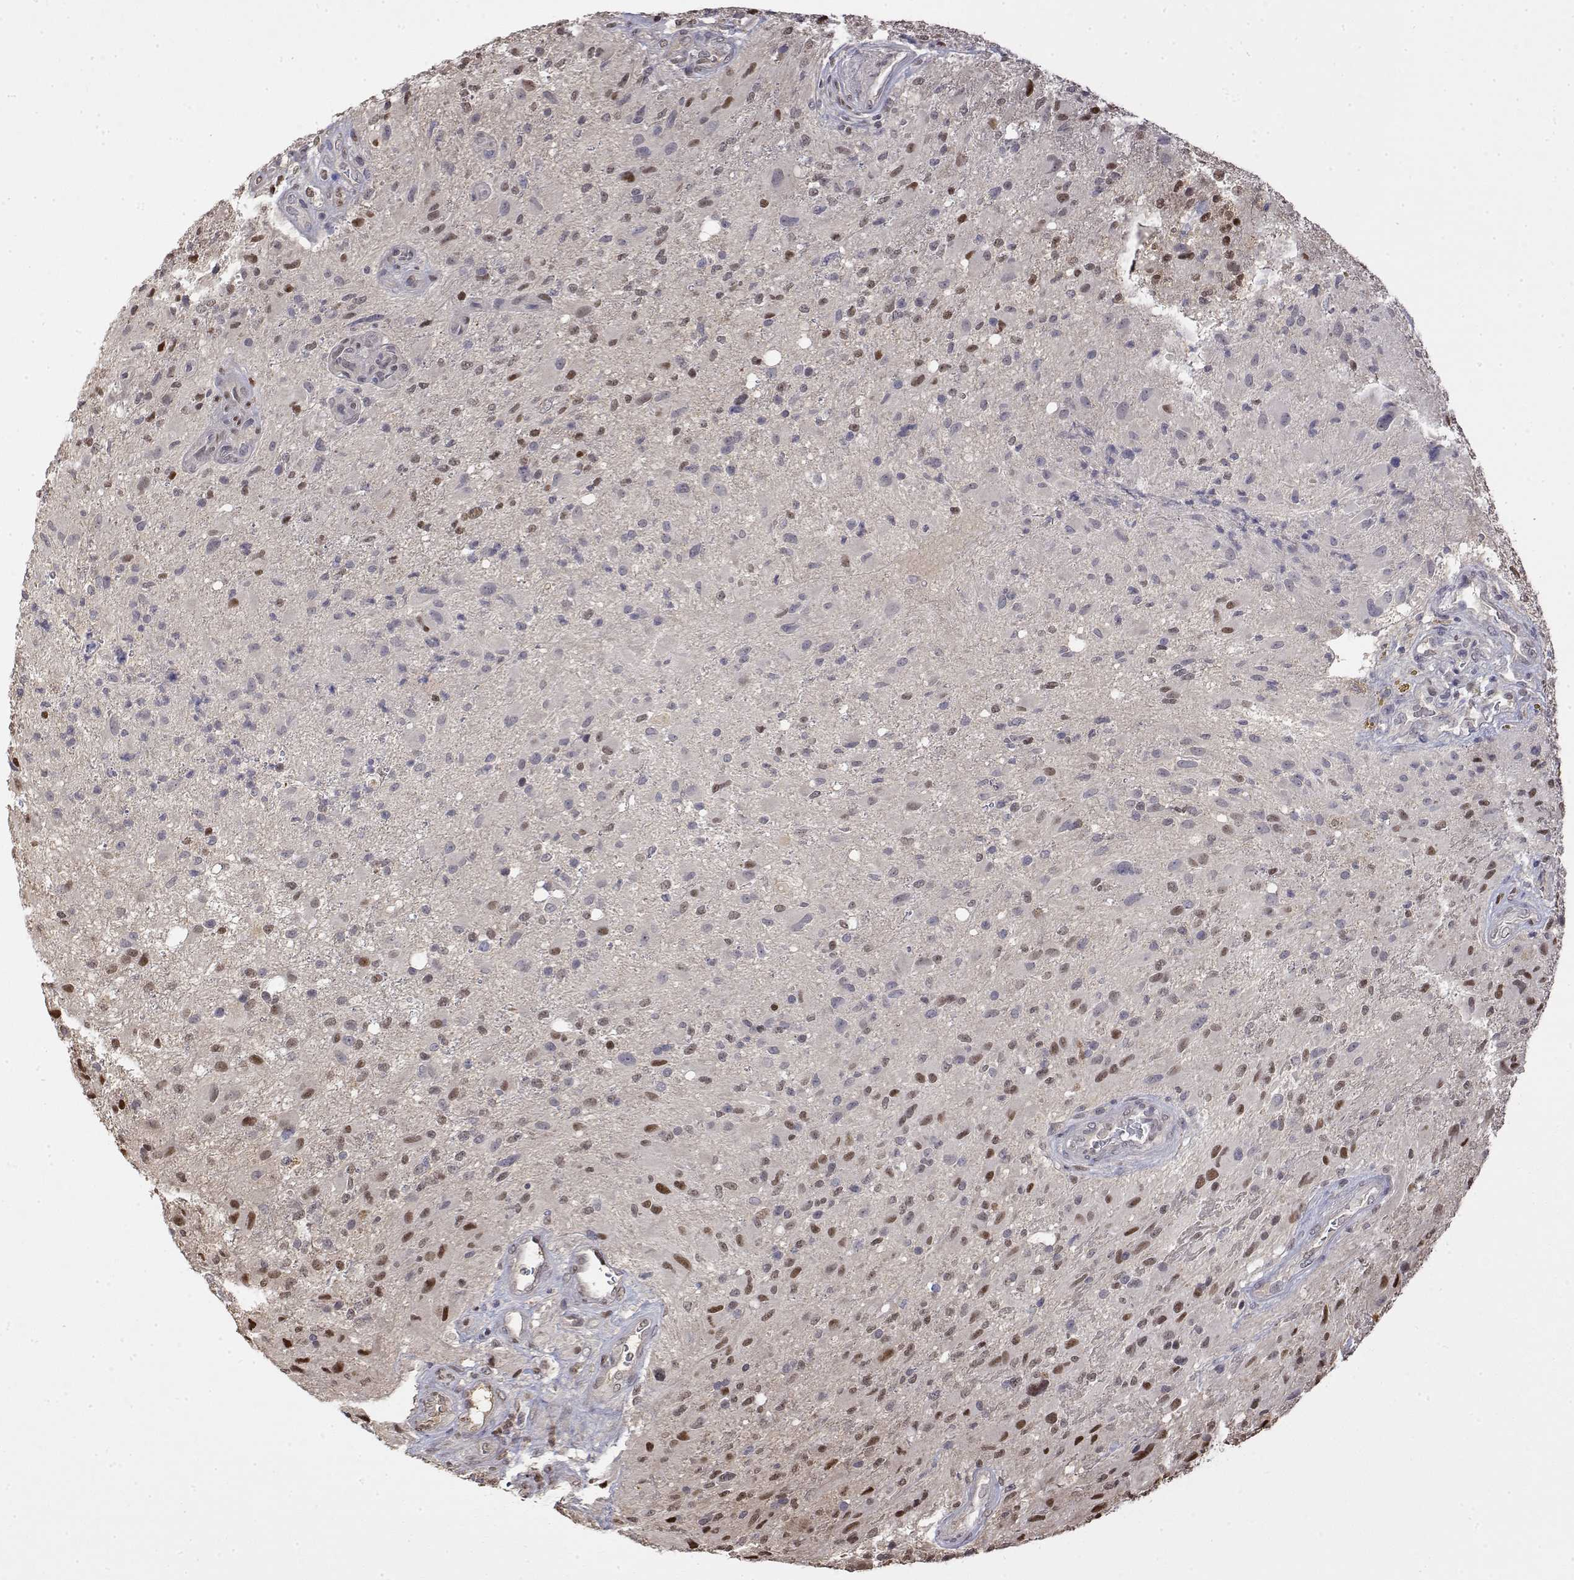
{"staining": {"intensity": "moderate", "quantity": "<25%", "location": "nuclear"}, "tissue": "glioma", "cell_type": "Tumor cells", "image_type": "cancer", "snomed": [{"axis": "morphology", "description": "Glioma, malignant, High grade"}, {"axis": "topography", "description": "Brain"}], "caption": "Approximately <25% of tumor cells in high-grade glioma (malignant) reveal moderate nuclear protein positivity as visualized by brown immunohistochemical staining.", "gene": "TPI1", "patient": {"sex": "male", "age": 53}}